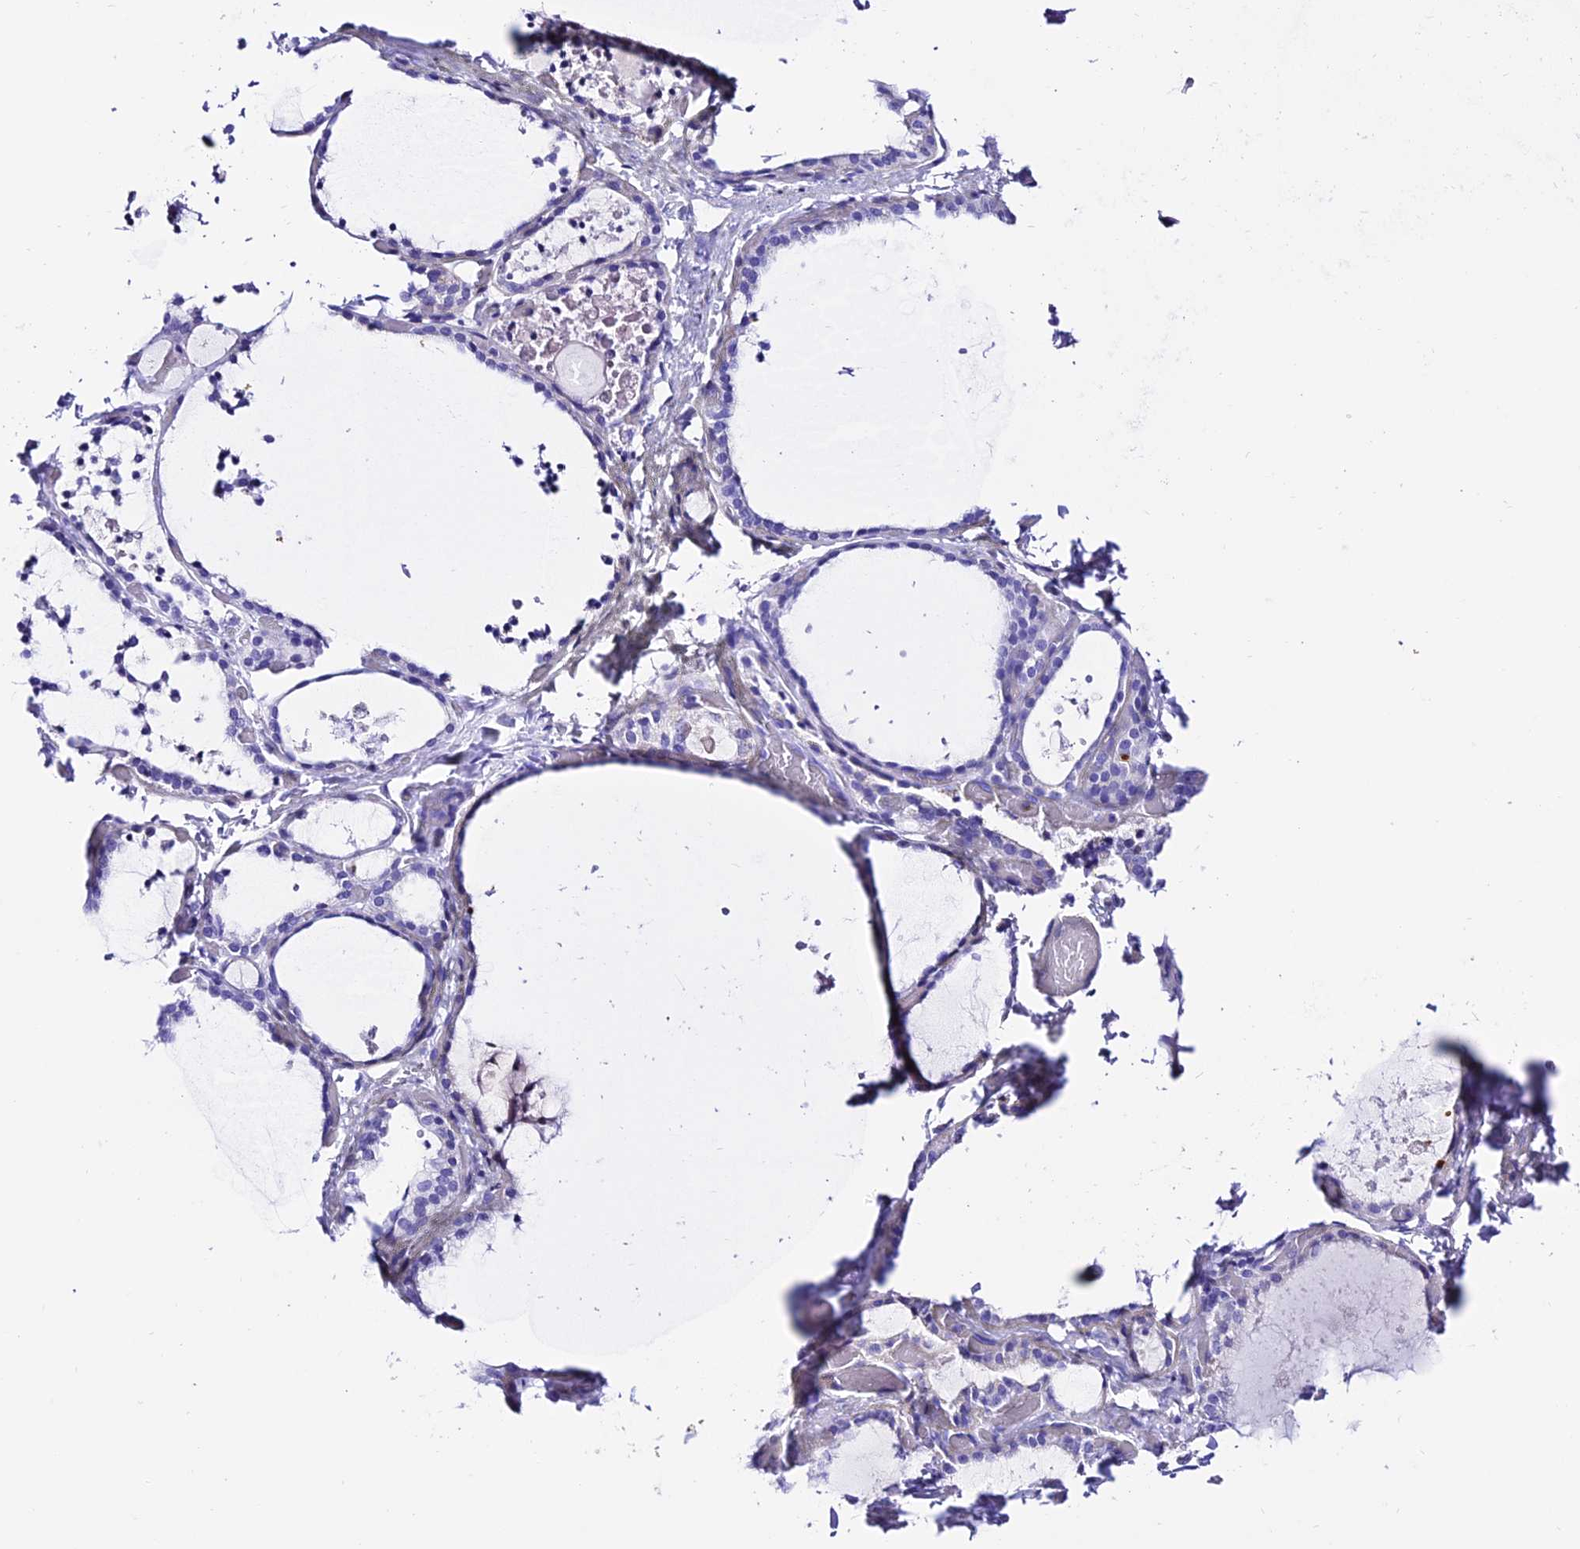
{"staining": {"intensity": "negative", "quantity": "none", "location": "none"}, "tissue": "thyroid gland", "cell_type": "Glandular cells", "image_type": "normal", "snomed": [{"axis": "morphology", "description": "Normal tissue, NOS"}, {"axis": "topography", "description": "Thyroid gland"}], "caption": "A high-resolution photomicrograph shows IHC staining of benign thyroid gland, which shows no significant staining in glandular cells.", "gene": "TRMT44", "patient": {"sex": "female", "age": 44}}